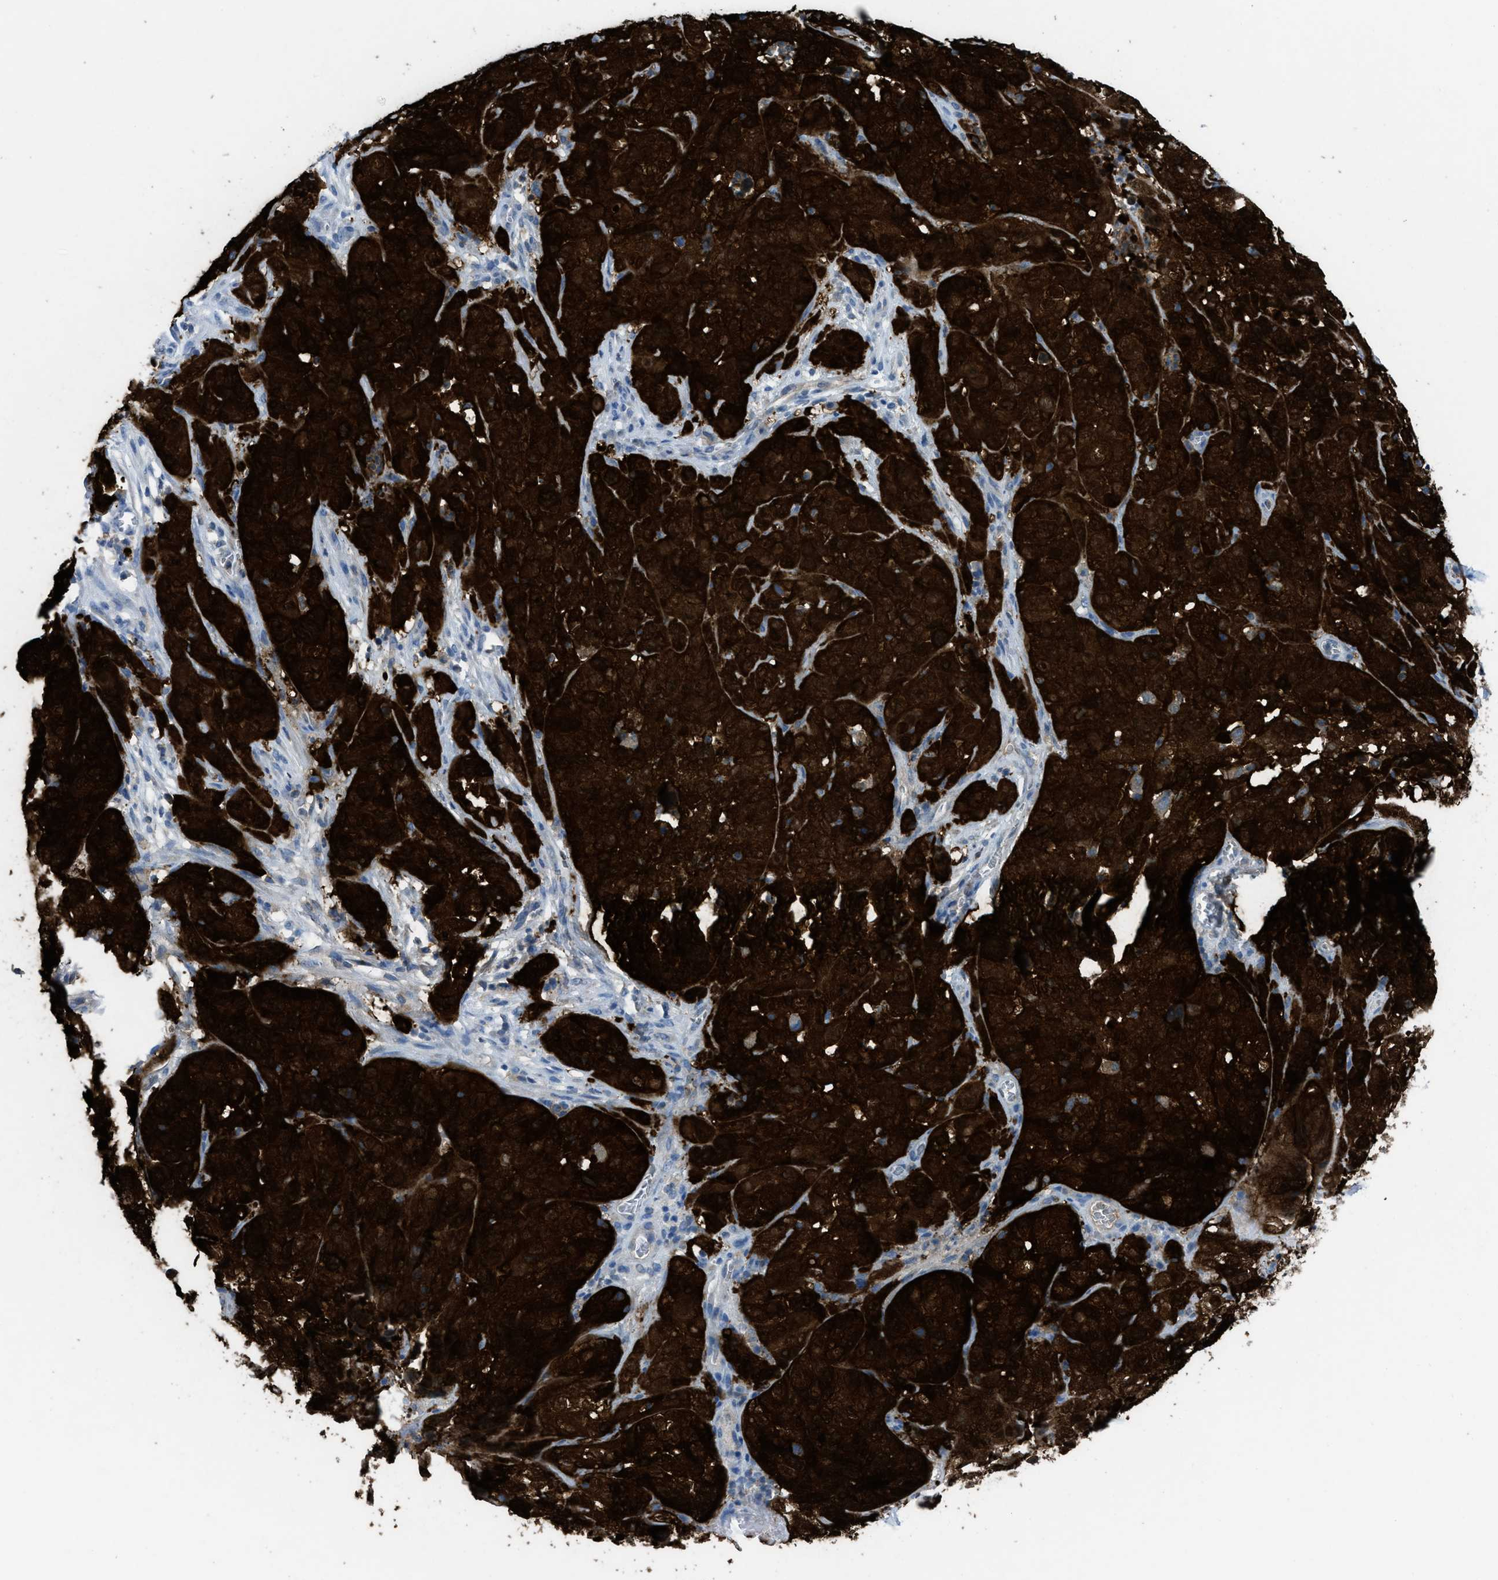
{"staining": {"intensity": "strong", "quantity": ">75%", "location": "cytoplasmic/membranous,nuclear"}, "tissue": "cervical cancer", "cell_type": "Tumor cells", "image_type": "cancer", "snomed": [{"axis": "morphology", "description": "Squamous cell carcinoma, NOS"}, {"axis": "topography", "description": "Cervix"}], "caption": "Tumor cells exhibit strong cytoplasmic/membranous and nuclear expression in approximately >75% of cells in cervical squamous cell carcinoma.", "gene": "CDKN2A", "patient": {"sex": "female", "age": 32}}